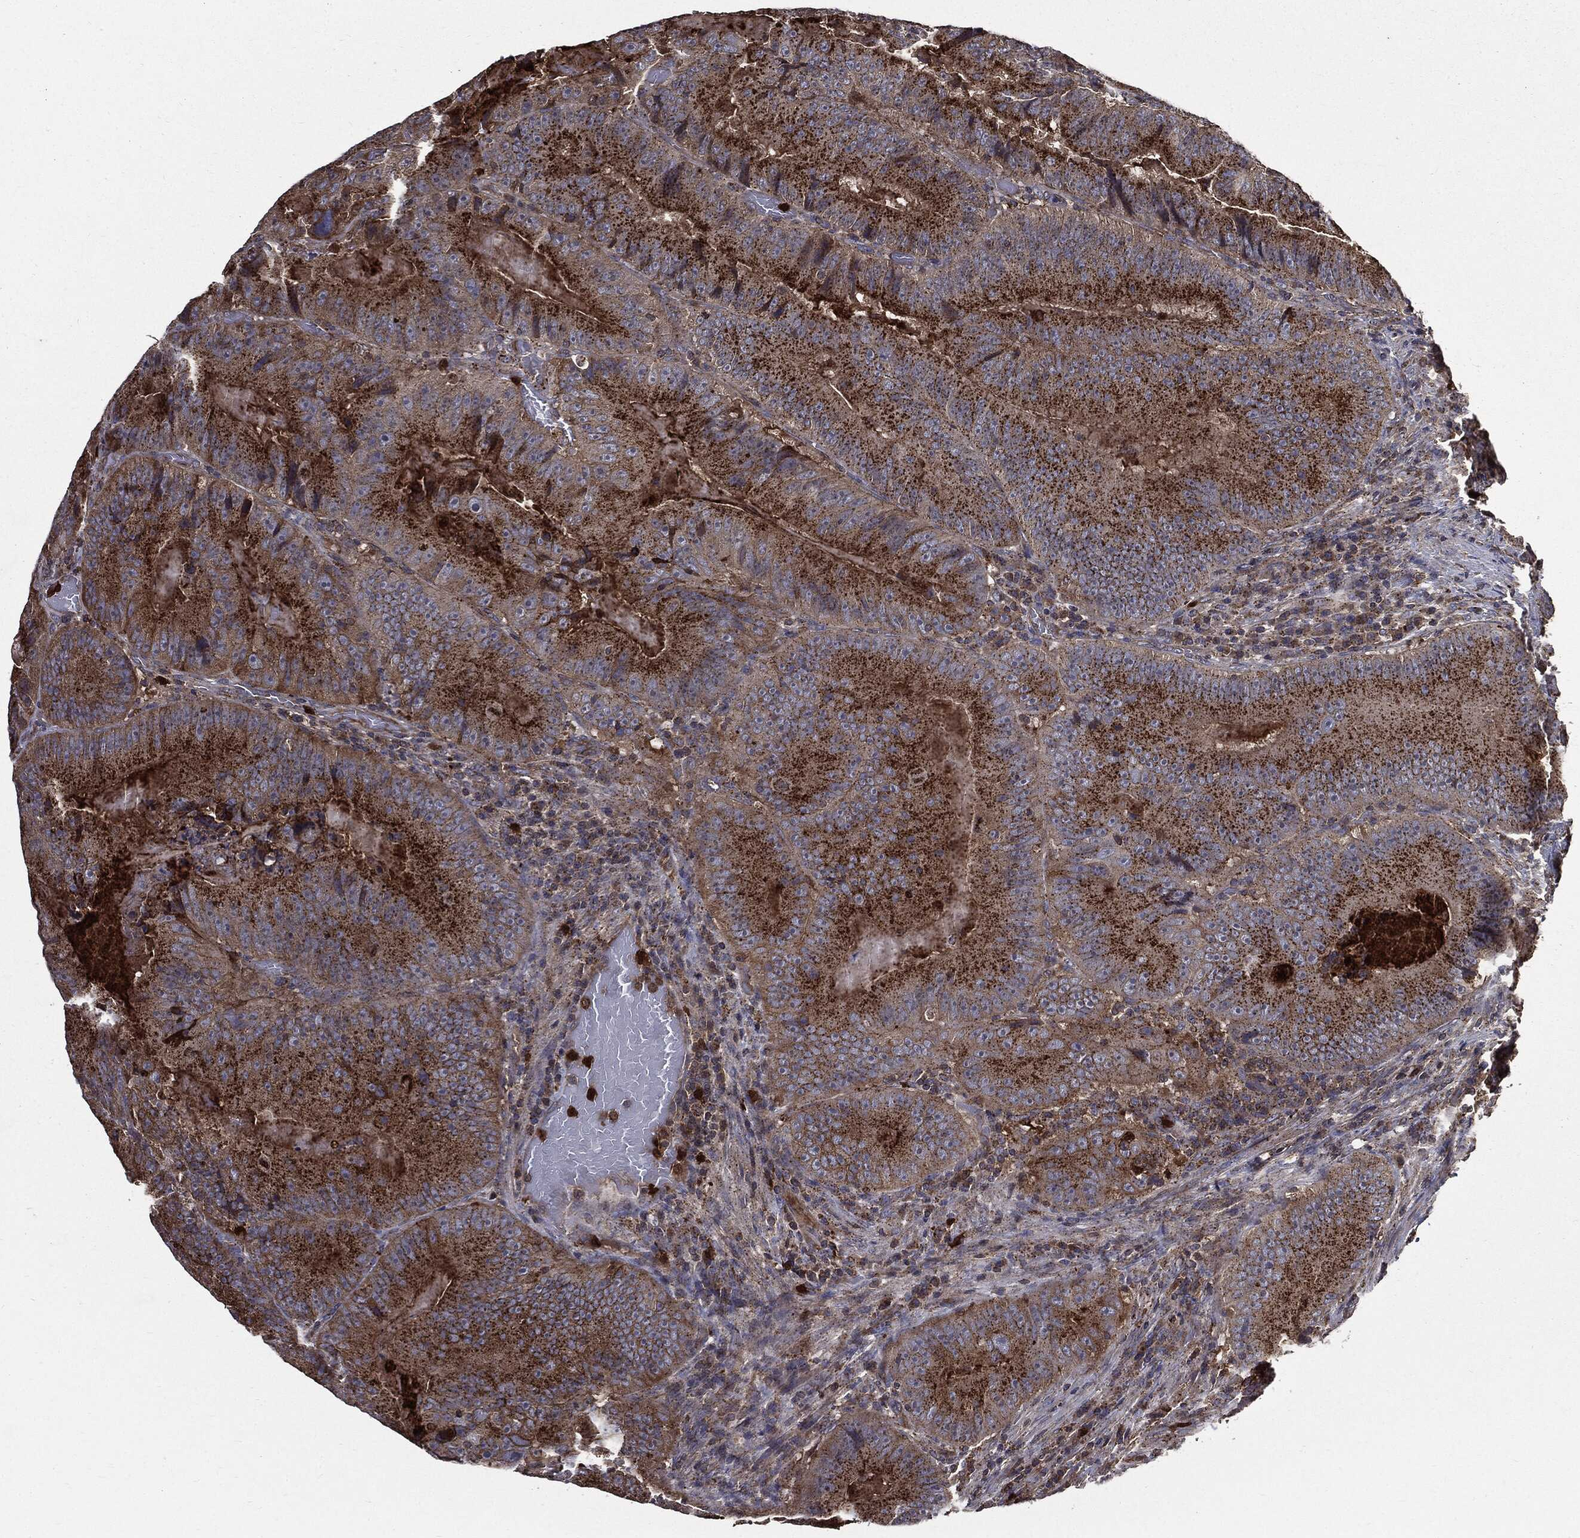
{"staining": {"intensity": "strong", "quantity": "25%-75%", "location": "cytoplasmic/membranous"}, "tissue": "colorectal cancer", "cell_type": "Tumor cells", "image_type": "cancer", "snomed": [{"axis": "morphology", "description": "Adenocarcinoma, NOS"}, {"axis": "topography", "description": "Colon"}], "caption": "Protein expression by immunohistochemistry reveals strong cytoplasmic/membranous expression in about 25%-75% of tumor cells in adenocarcinoma (colorectal).", "gene": "PDCD6IP", "patient": {"sex": "female", "age": 86}}